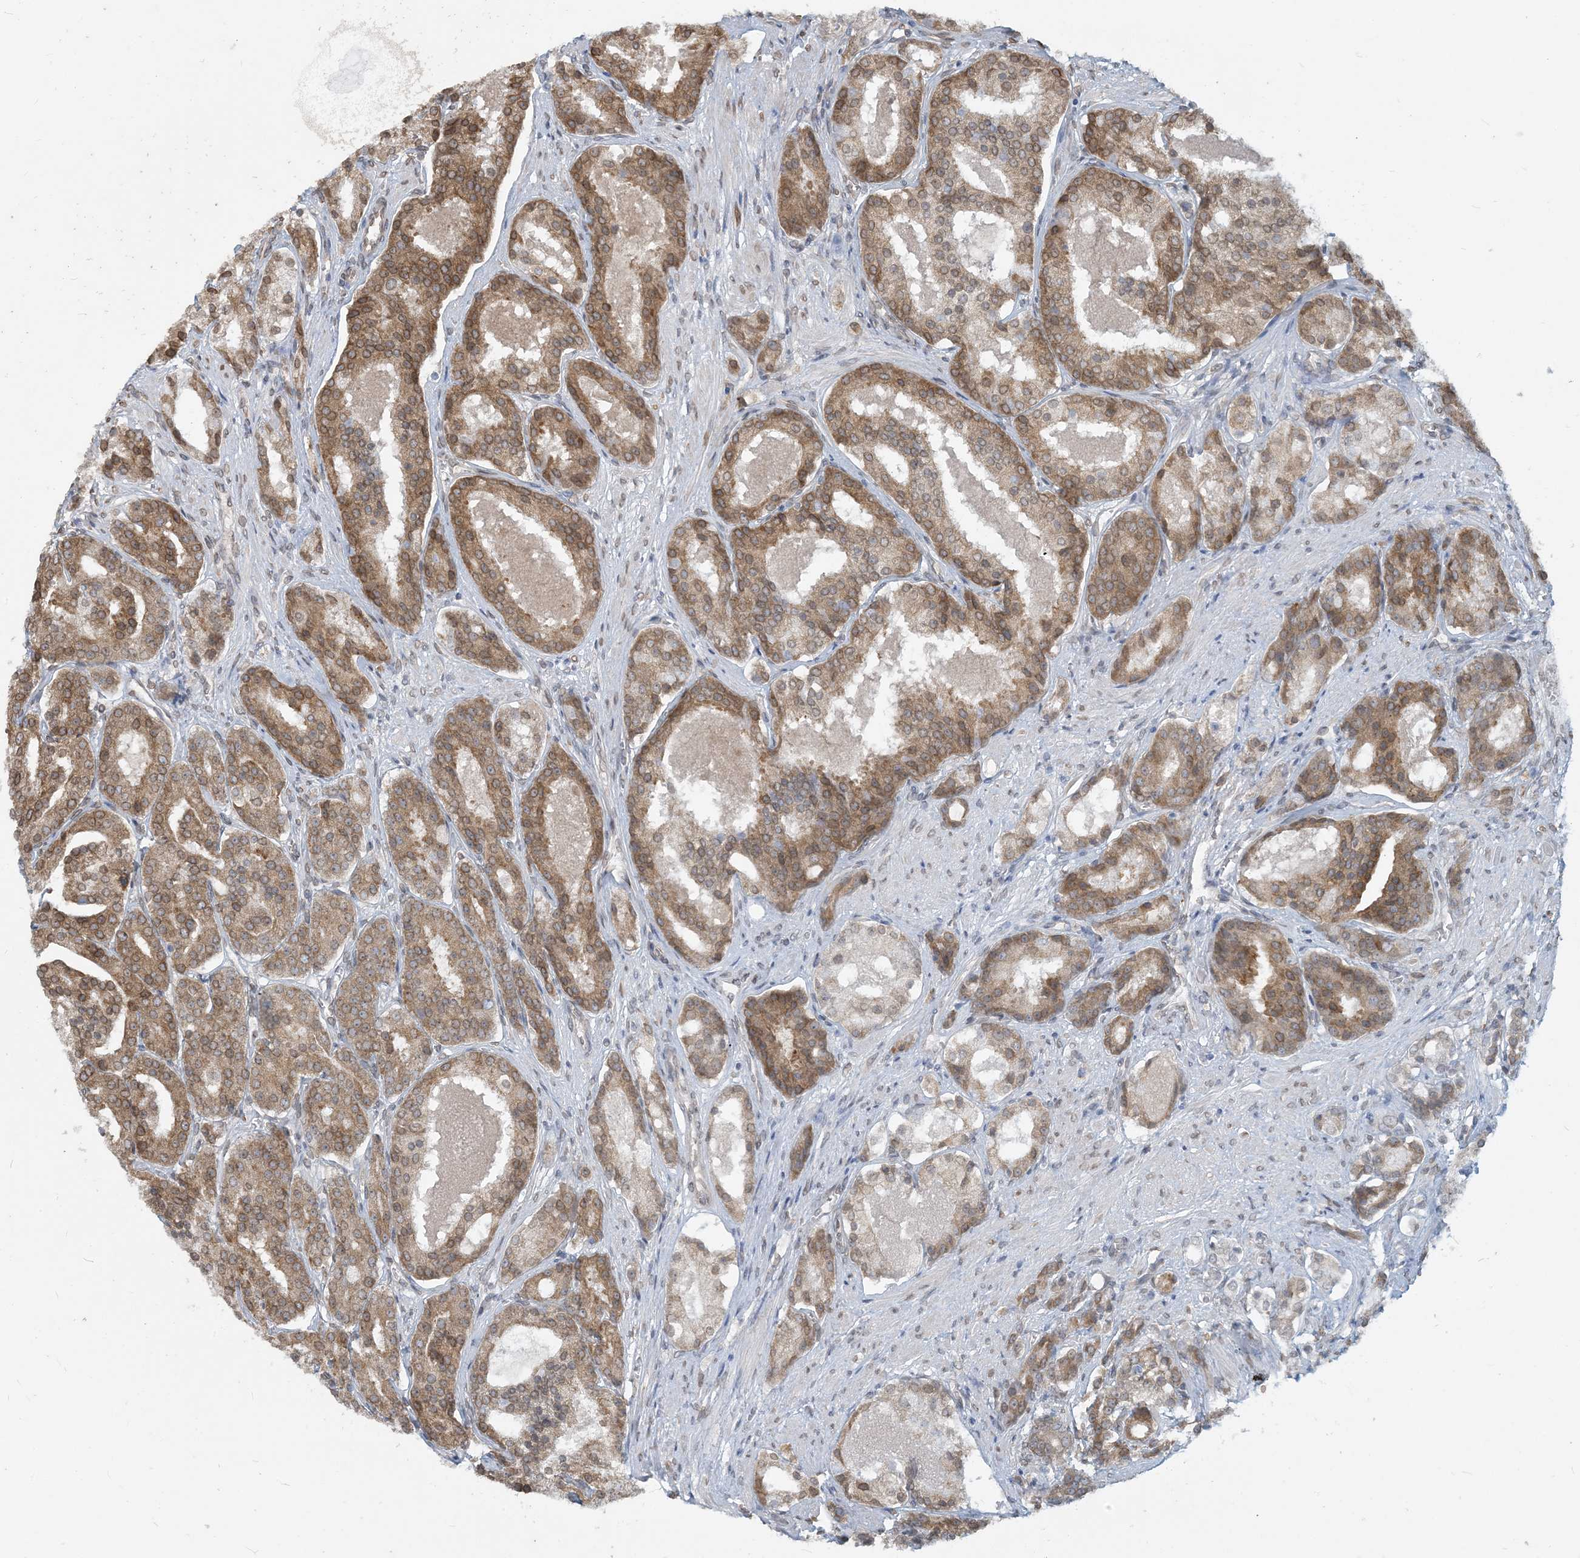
{"staining": {"intensity": "moderate", "quantity": ">75%", "location": "cytoplasmic/membranous"}, "tissue": "prostate cancer", "cell_type": "Tumor cells", "image_type": "cancer", "snomed": [{"axis": "morphology", "description": "Adenocarcinoma, High grade"}, {"axis": "topography", "description": "Prostate"}], "caption": "Human adenocarcinoma (high-grade) (prostate) stained with a brown dye displays moderate cytoplasmic/membranous positive expression in approximately >75% of tumor cells.", "gene": "WWP1", "patient": {"sex": "male", "age": 60}}